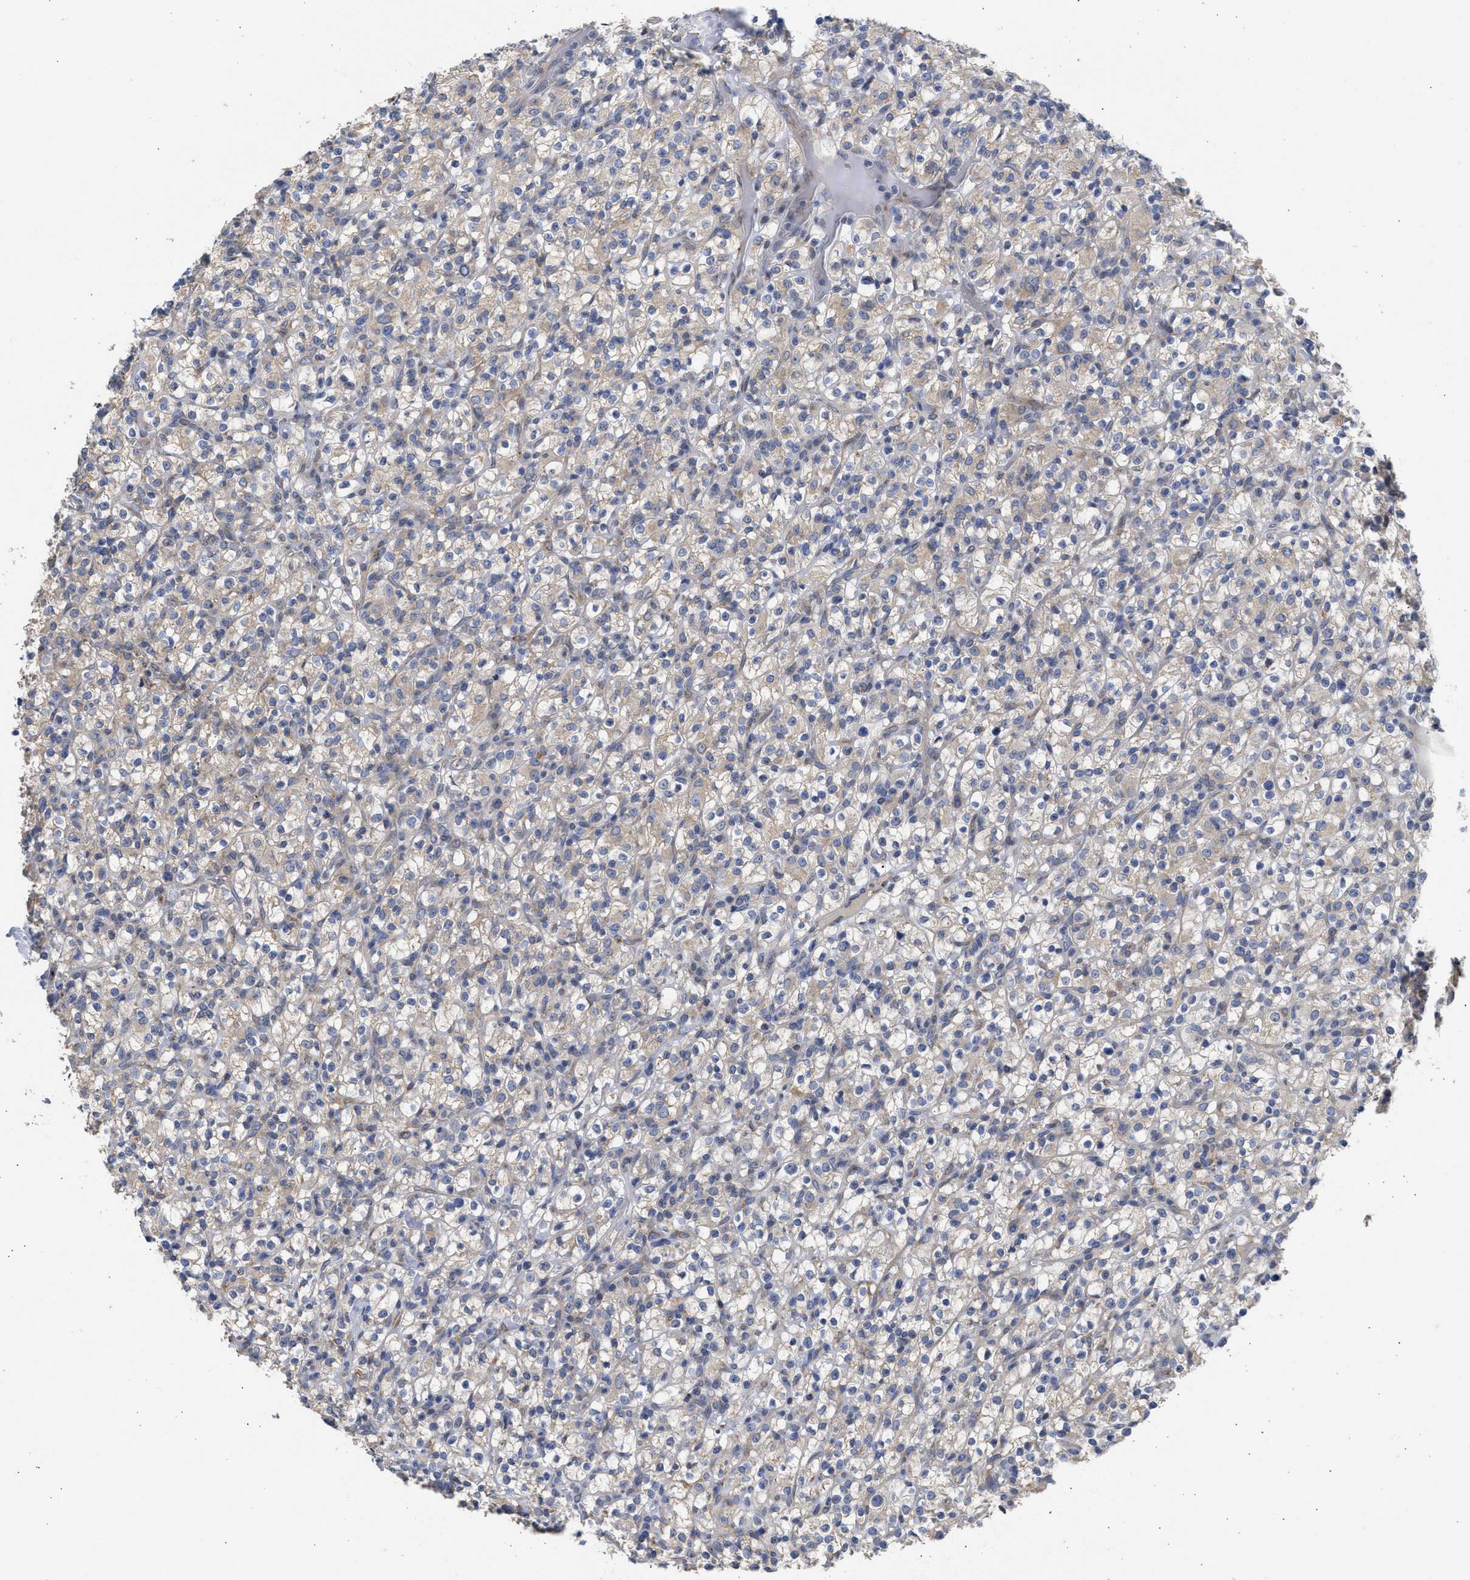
{"staining": {"intensity": "weak", "quantity": "<25%", "location": "cytoplasmic/membranous"}, "tissue": "renal cancer", "cell_type": "Tumor cells", "image_type": "cancer", "snomed": [{"axis": "morphology", "description": "Normal tissue, NOS"}, {"axis": "morphology", "description": "Adenocarcinoma, NOS"}, {"axis": "topography", "description": "Kidney"}], "caption": "Renal cancer (adenocarcinoma) stained for a protein using immunohistochemistry (IHC) shows no positivity tumor cells.", "gene": "TMED1", "patient": {"sex": "female", "age": 72}}